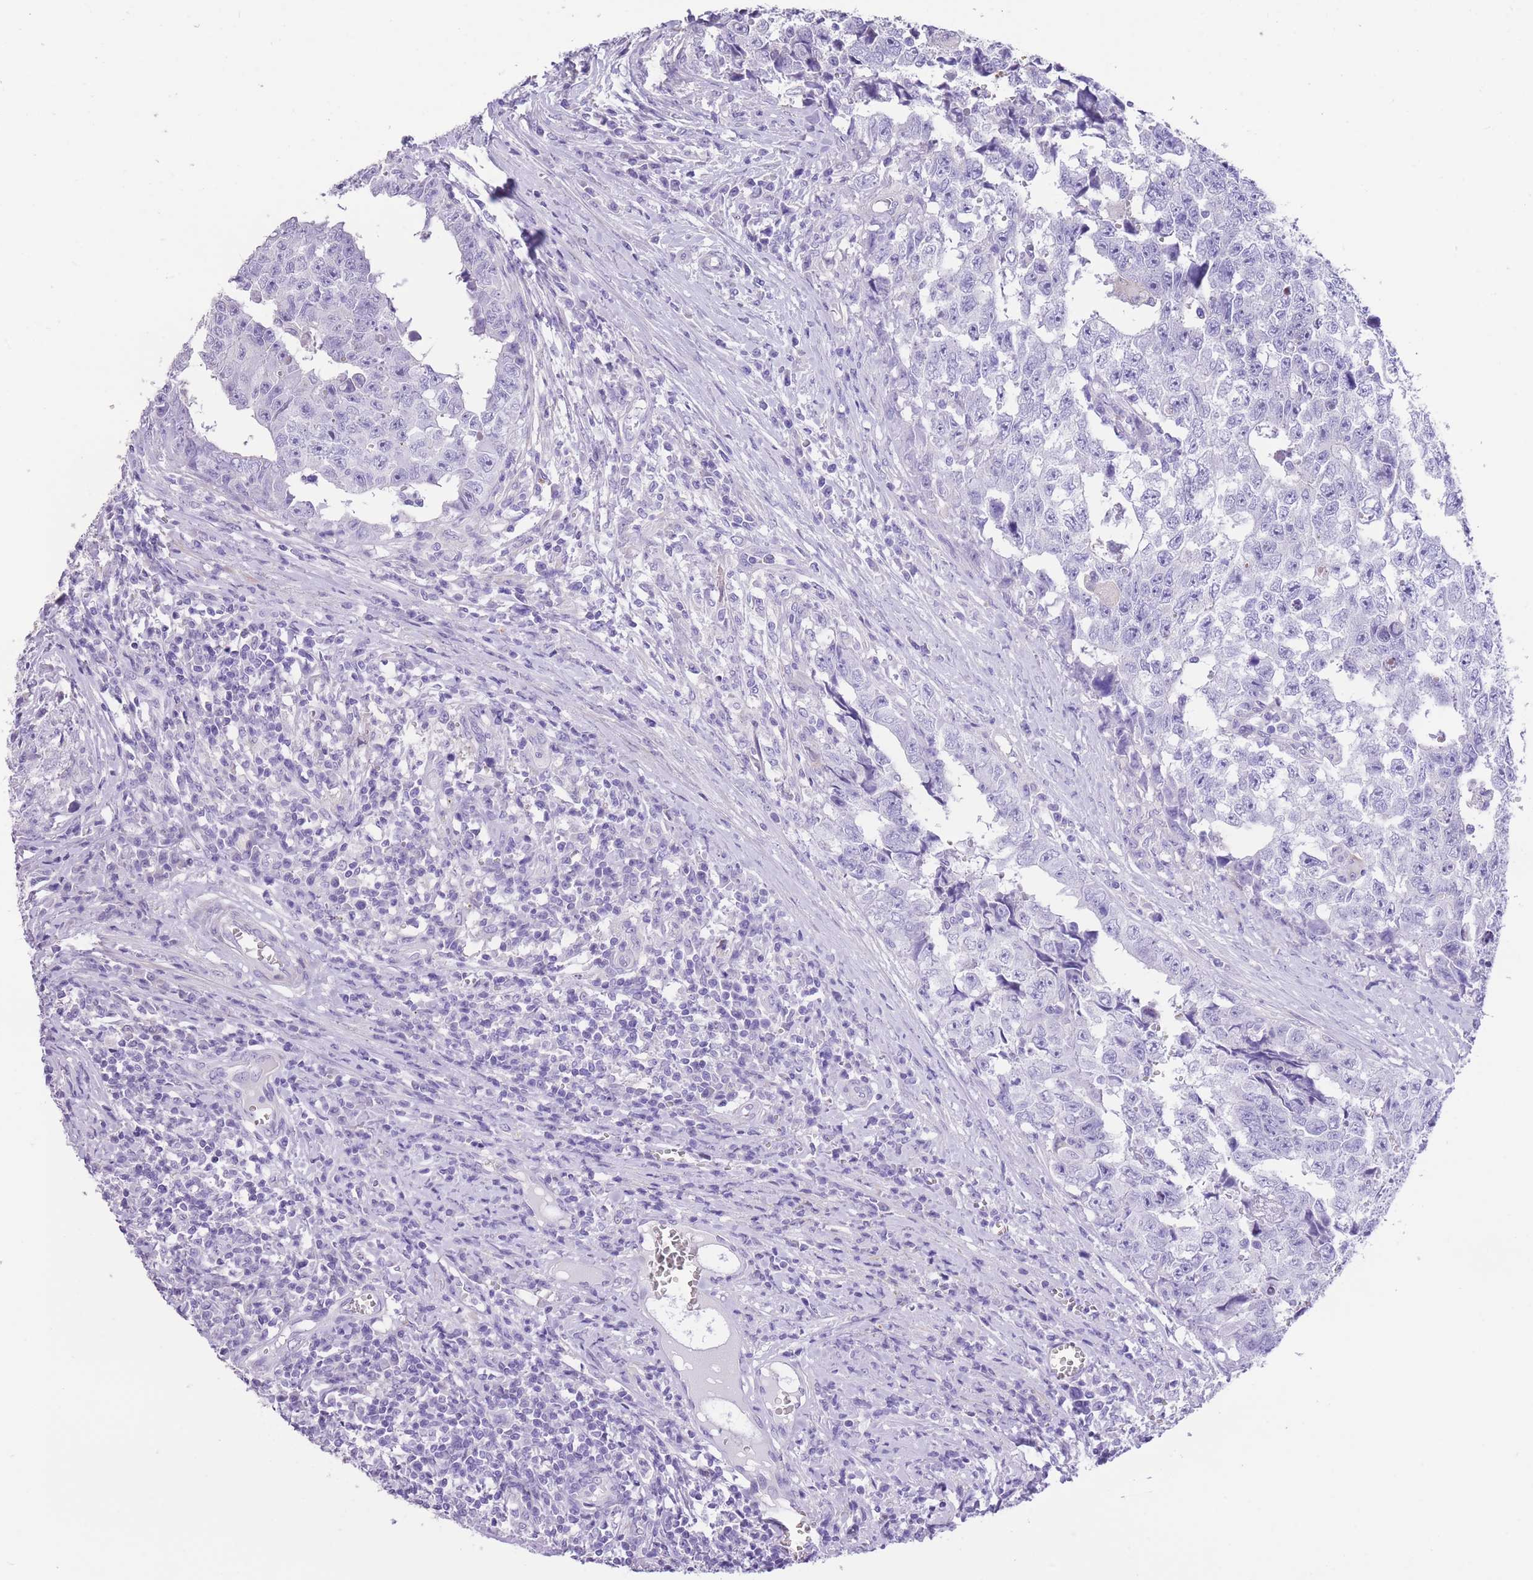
{"staining": {"intensity": "negative", "quantity": "none", "location": "none"}, "tissue": "testis cancer", "cell_type": "Tumor cells", "image_type": "cancer", "snomed": [{"axis": "morphology", "description": "Carcinoma, Embryonal, NOS"}, {"axis": "topography", "description": "Testis"}], "caption": "Histopathology image shows no significant protein positivity in tumor cells of testis embryonal carcinoma.", "gene": "RAI2", "patient": {"sex": "male", "age": 25}}